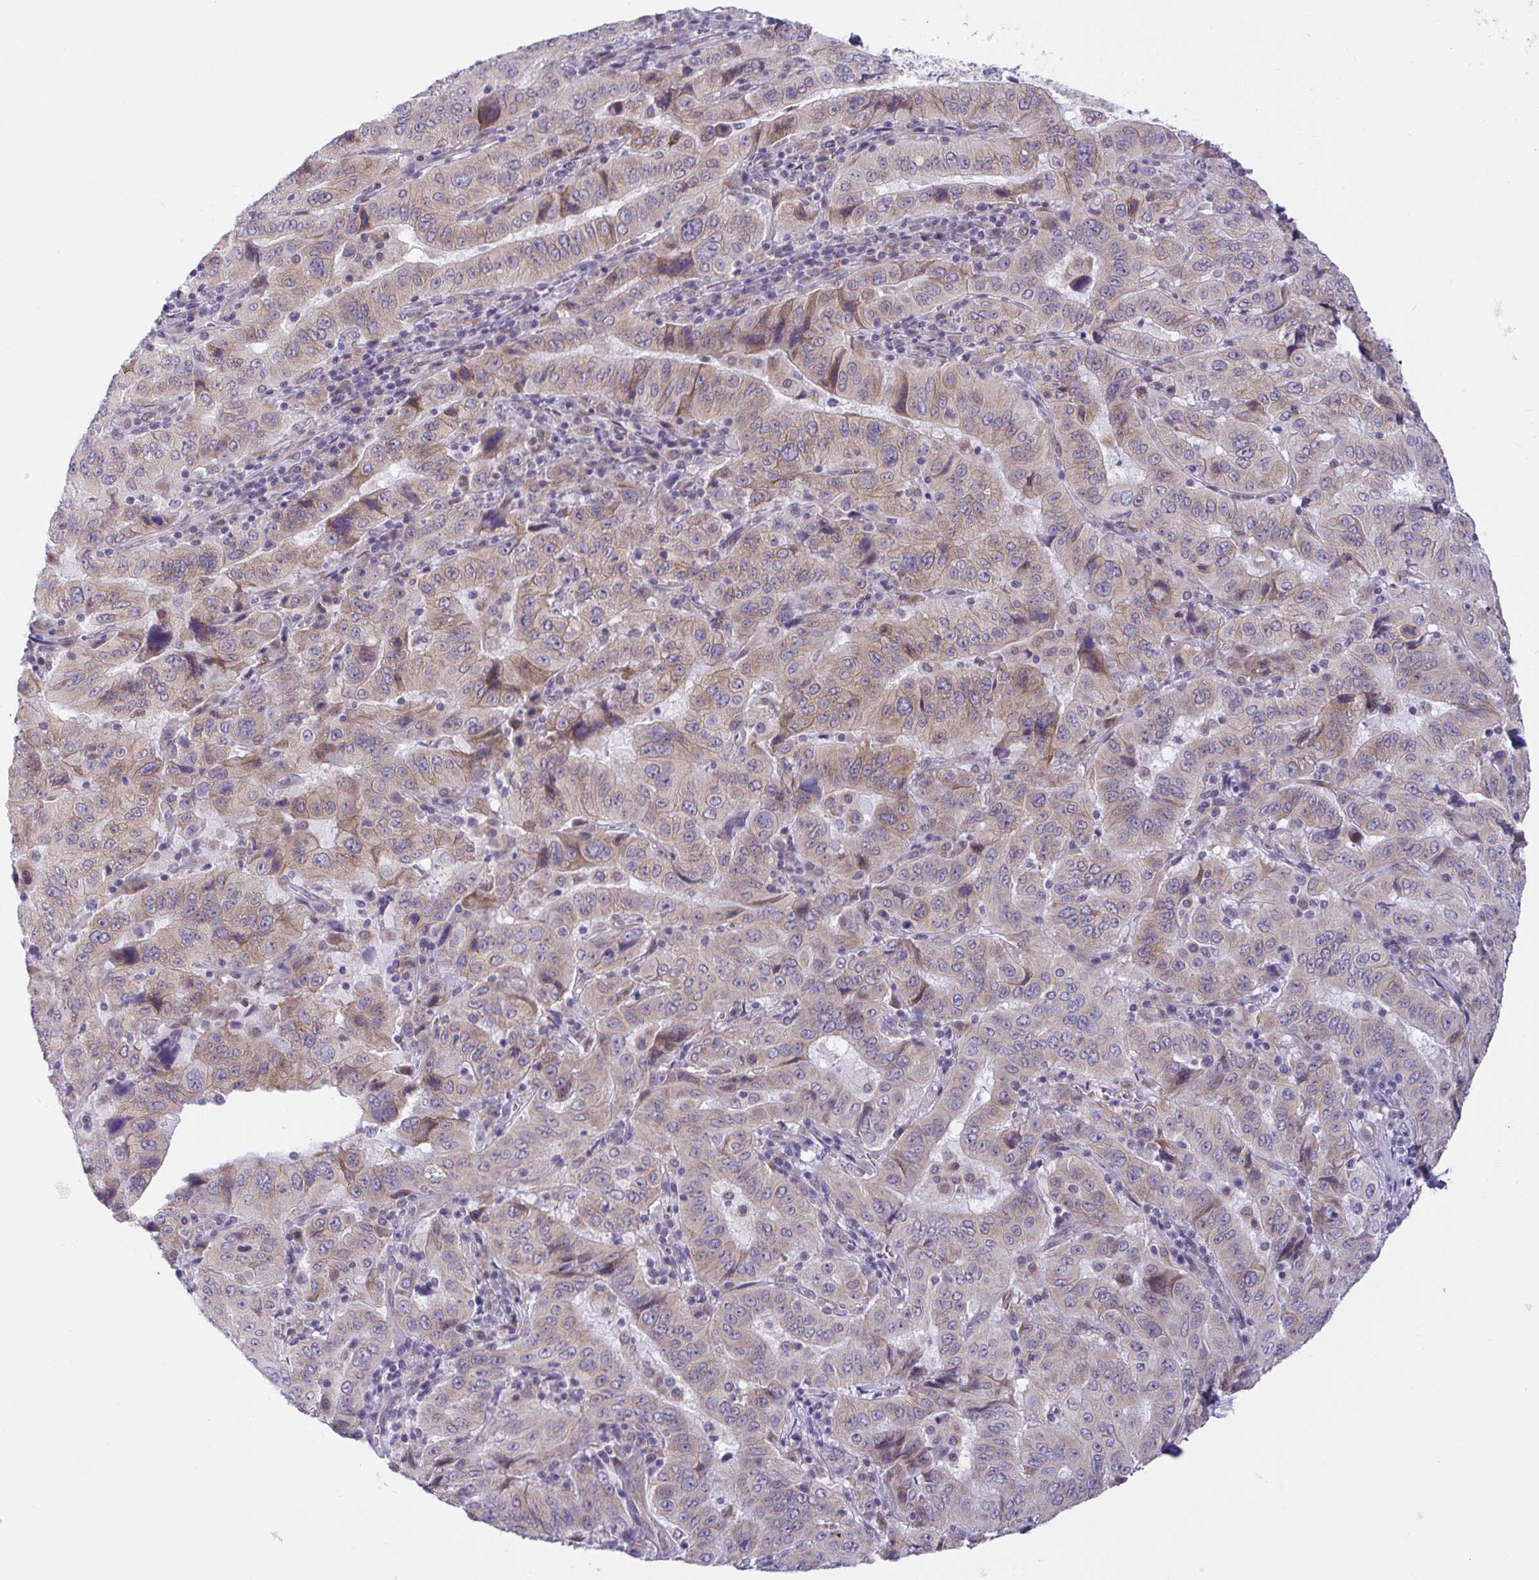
{"staining": {"intensity": "moderate", "quantity": ">75%", "location": "cytoplasmic/membranous"}, "tissue": "pancreatic cancer", "cell_type": "Tumor cells", "image_type": "cancer", "snomed": [{"axis": "morphology", "description": "Adenocarcinoma, NOS"}, {"axis": "topography", "description": "Pancreas"}], "caption": "High-magnification brightfield microscopy of pancreatic cancer stained with DAB (3,3'-diaminobenzidine) (brown) and counterstained with hematoxylin (blue). tumor cells exhibit moderate cytoplasmic/membranous expression is identified in about>75% of cells.", "gene": "CAMLG", "patient": {"sex": "male", "age": 63}}